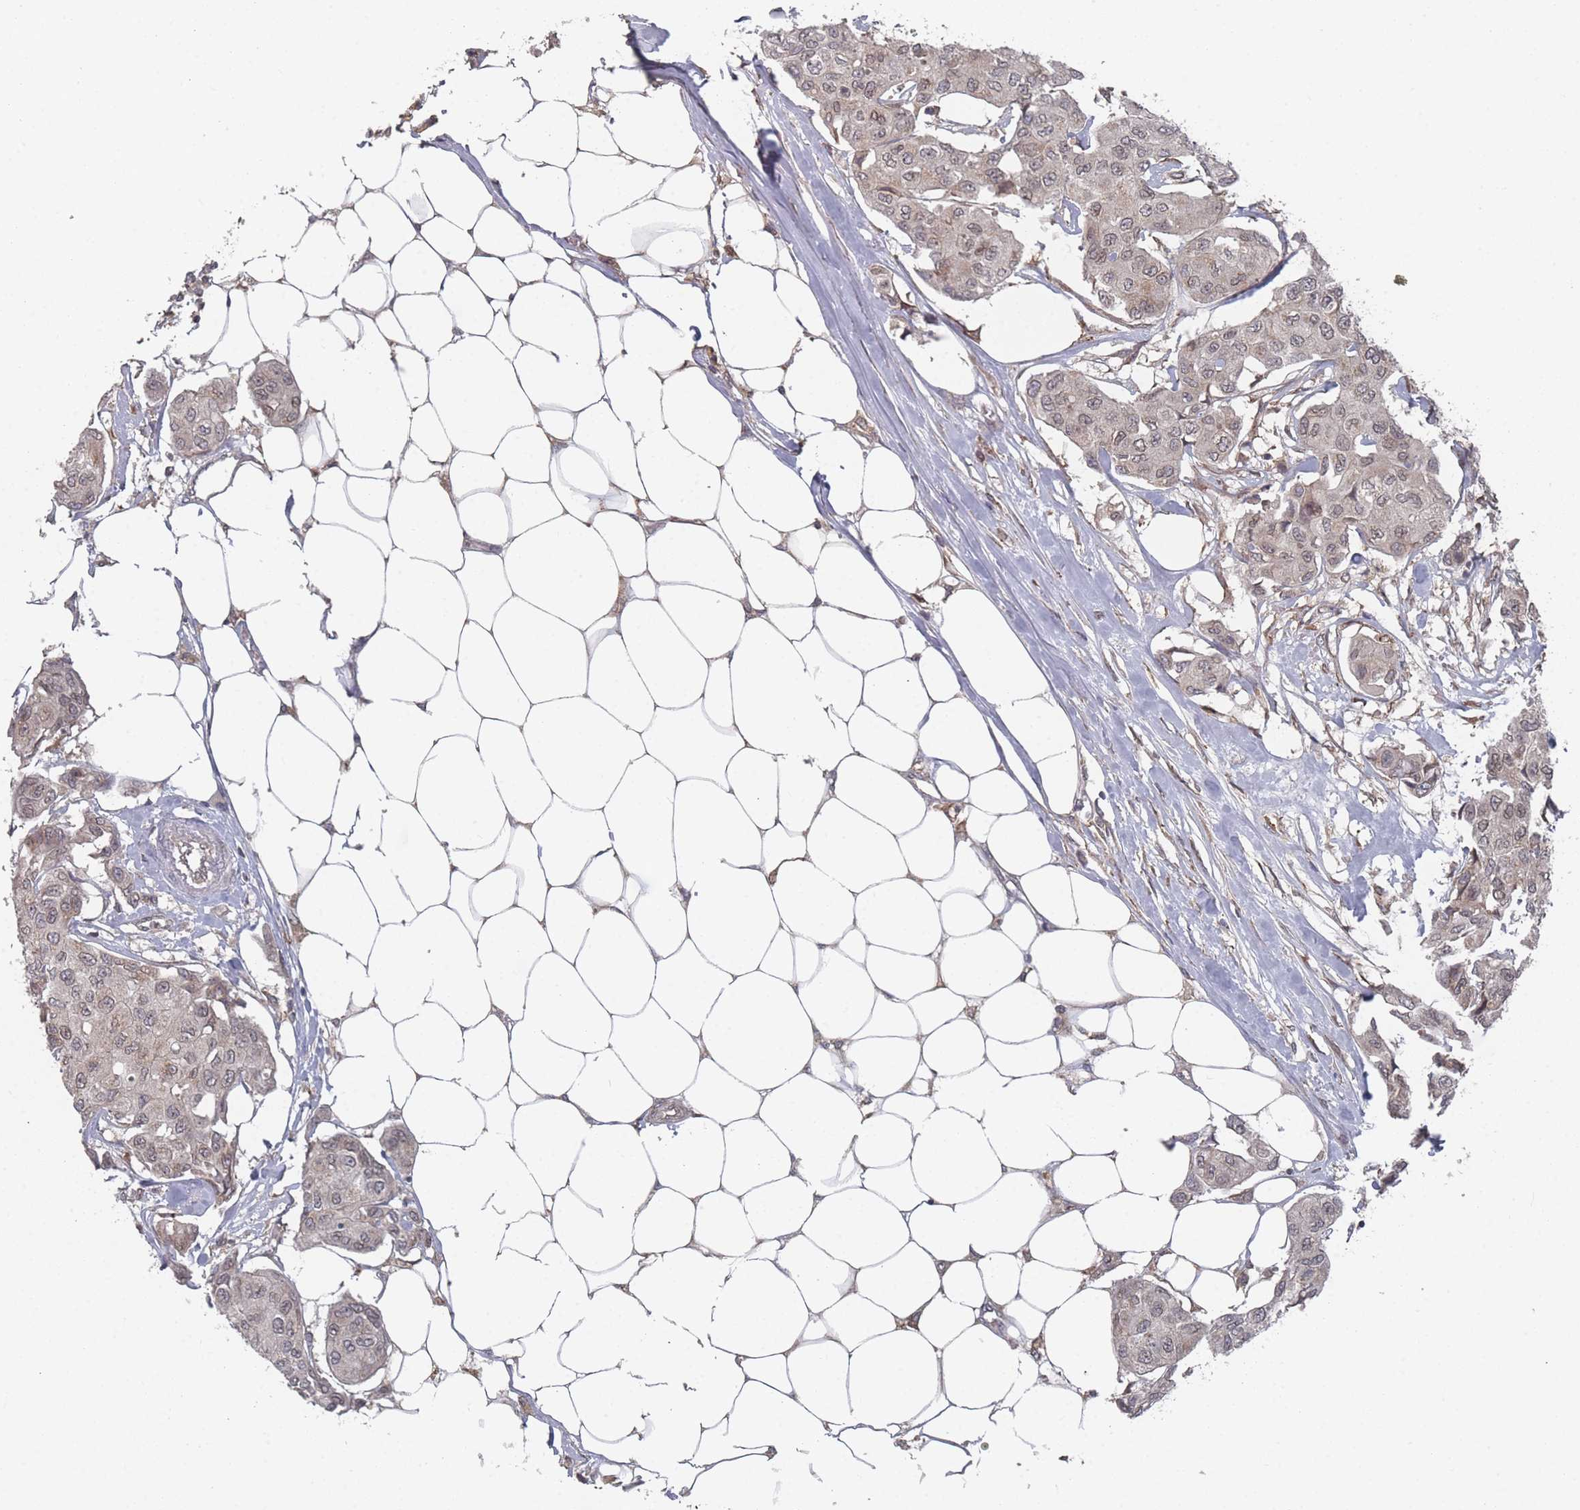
{"staining": {"intensity": "weak", "quantity": "25%-75%", "location": "cytoplasmic/membranous,nuclear"}, "tissue": "breast cancer", "cell_type": "Tumor cells", "image_type": "cancer", "snomed": [{"axis": "morphology", "description": "Duct carcinoma"}, {"axis": "topography", "description": "Breast"}, {"axis": "topography", "description": "Lymph node"}], "caption": "A histopathology image of breast cancer stained for a protein displays weak cytoplasmic/membranous and nuclear brown staining in tumor cells.", "gene": "TBC1D25", "patient": {"sex": "female", "age": 80}}